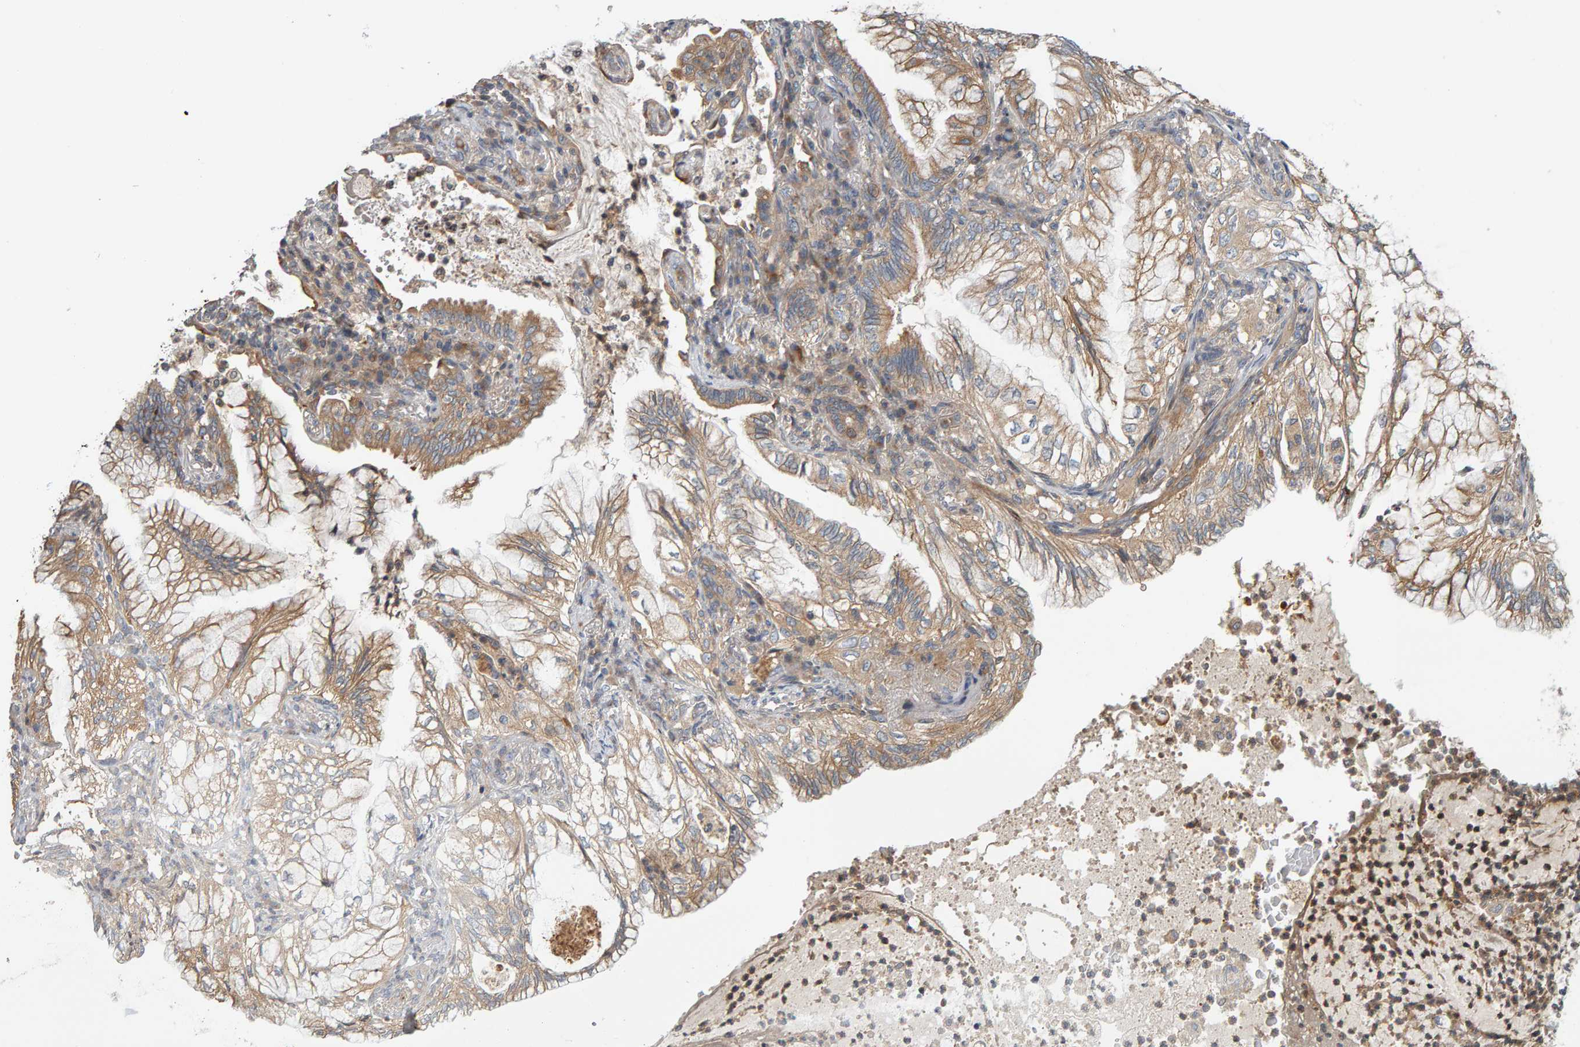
{"staining": {"intensity": "moderate", "quantity": ">75%", "location": "cytoplasmic/membranous"}, "tissue": "lung cancer", "cell_type": "Tumor cells", "image_type": "cancer", "snomed": [{"axis": "morphology", "description": "Adenocarcinoma, NOS"}, {"axis": "topography", "description": "Lung"}], "caption": "Immunohistochemistry of adenocarcinoma (lung) shows medium levels of moderate cytoplasmic/membranous staining in about >75% of tumor cells. The staining was performed using DAB to visualize the protein expression in brown, while the nuclei were stained in blue with hematoxylin (Magnification: 20x).", "gene": "C9orf72", "patient": {"sex": "female", "age": 70}}